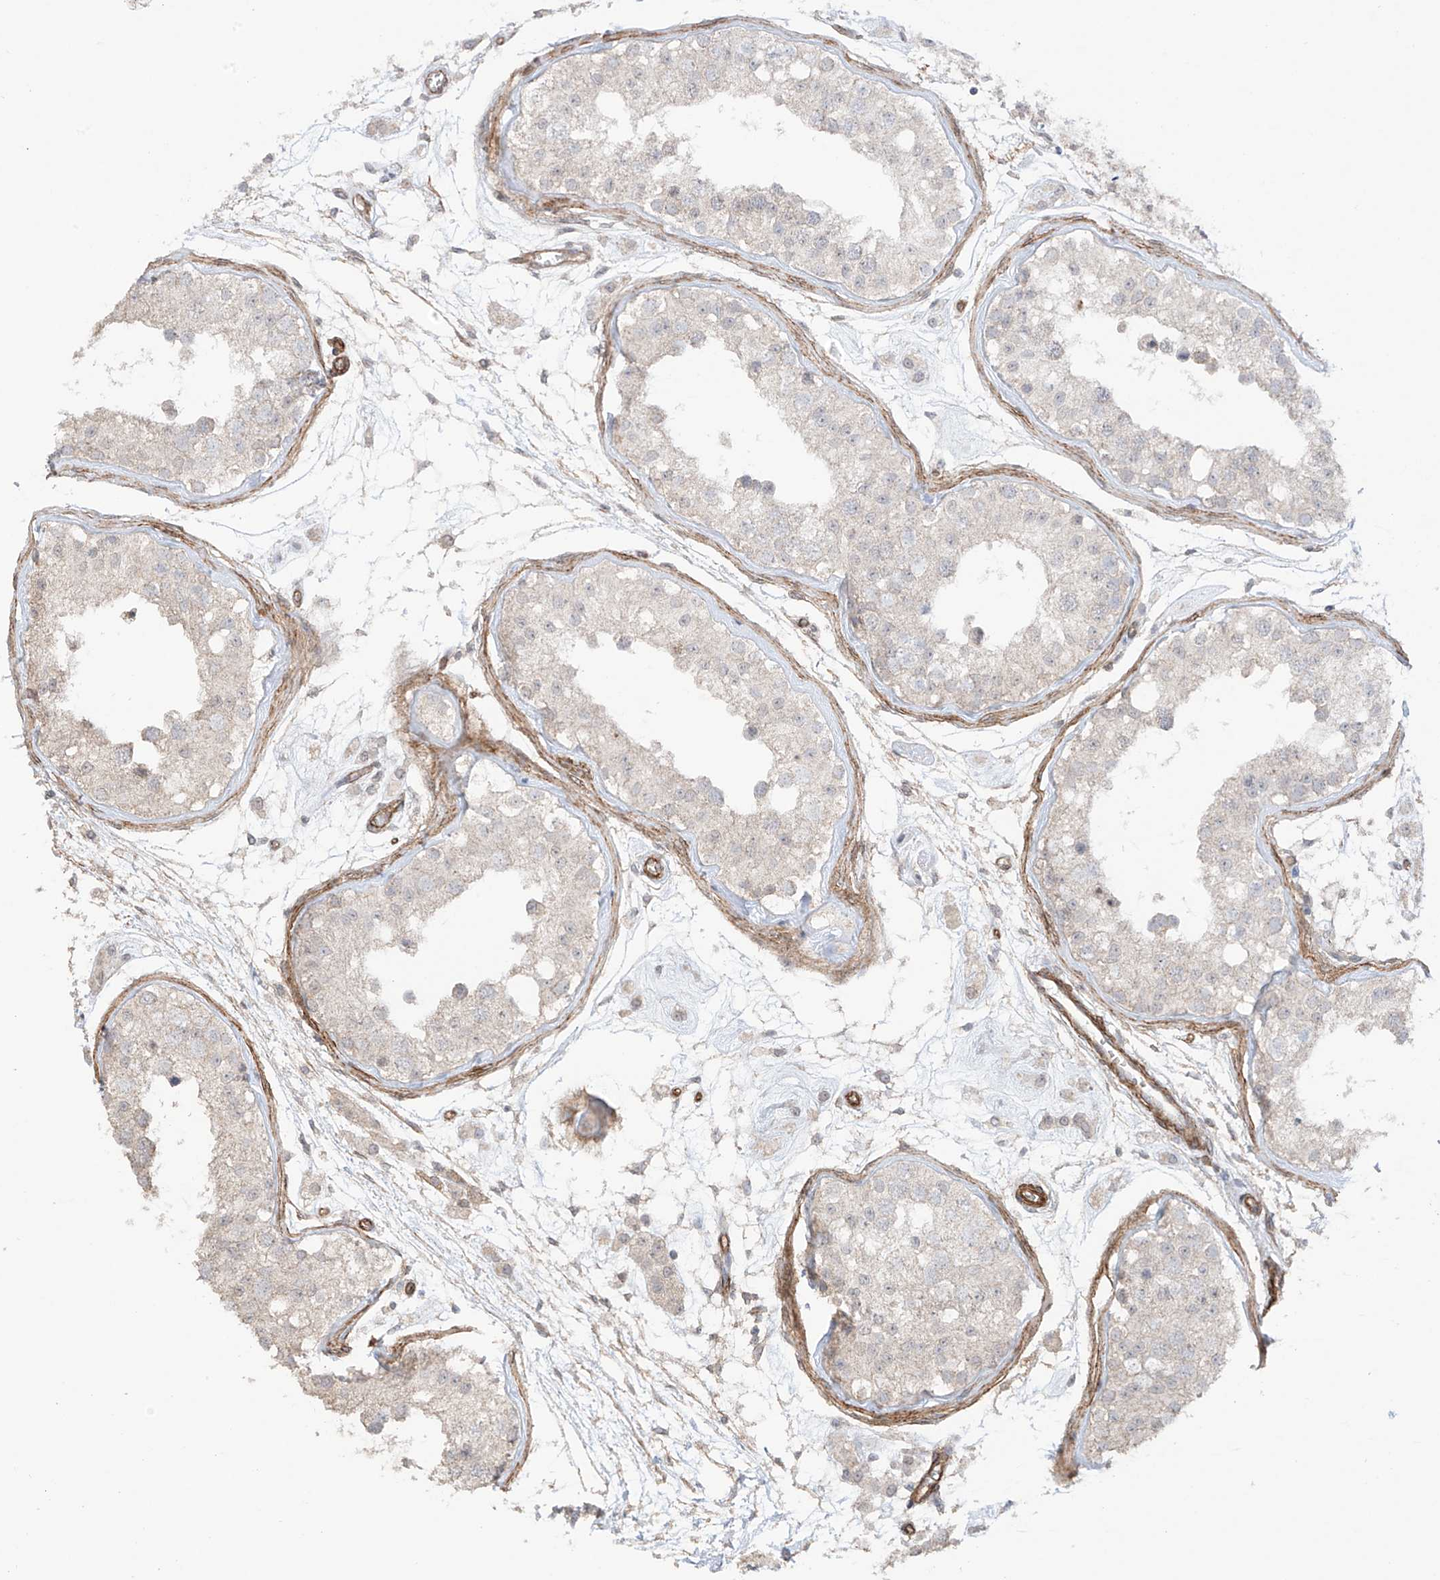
{"staining": {"intensity": "weak", "quantity": "<25%", "location": "cytoplasmic/membranous"}, "tissue": "testis", "cell_type": "Cells in seminiferous ducts", "image_type": "normal", "snomed": [{"axis": "morphology", "description": "Normal tissue, NOS"}, {"axis": "morphology", "description": "Adenocarcinoma, metastatic, NOS"}, {"axis": "topography", "description": "Testis"}], "caption": "Testis stained for a protein using immunohistochemistry displays no staining cells in seminiferous ducts.", "gene": "TTLL5", "patient": {"sex": "male", "age": 26}}